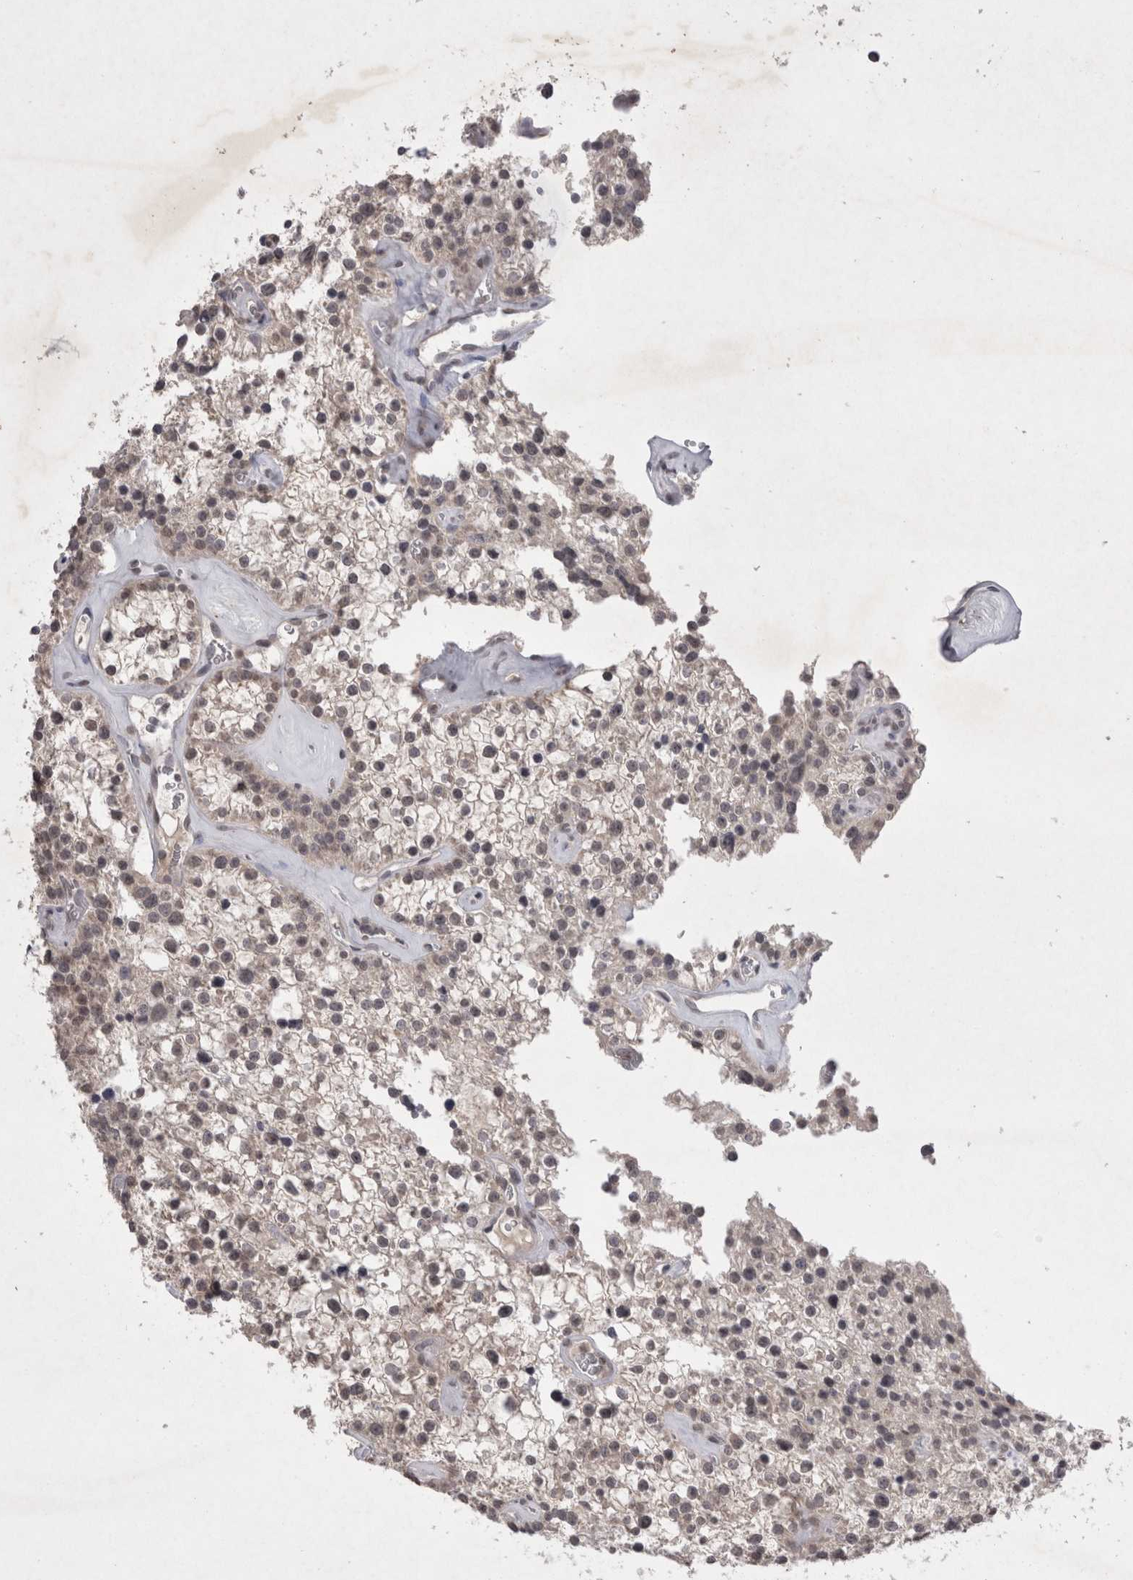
{"staining": {"intensity": "negative", "quantity": "none", "location": "none"}, "tissue": "parathyroid gland", "cell_type": "Glandular cells", "image_type": "normal", "snomed": [{"axis": "morphology", "description": "Normal tissue, NOS"}, {"axis": "topography", "description": "Parathyroid gland"}], "caption": "Immunohistochemistry of normal parathyroid gland exhibits no positivity in glandular cells.", "gene": "LYVE1", "patient": {"sex": "female", "age": 64}}